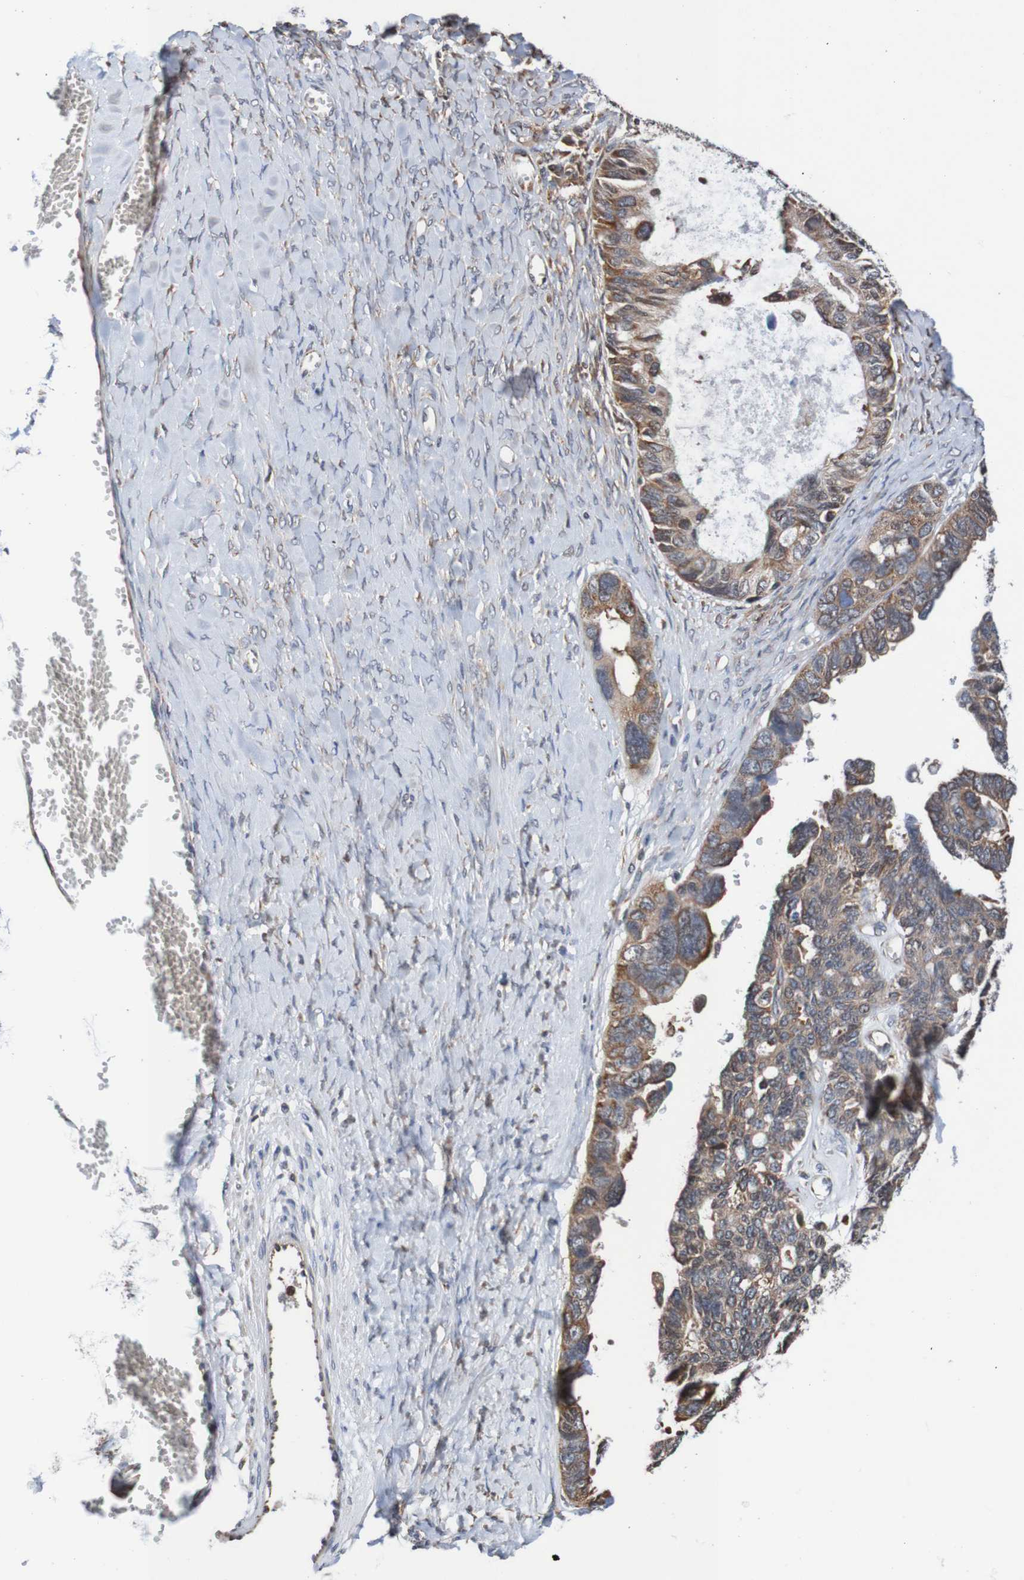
{"staining": {"intensity": "weak", "quantity": "25%-75%", "location": "cytoplasmic/membranous"}, "tissue": "ovarian cancer", "cell_type": "Tumor cells", "image_type": "cancer", "snomed": [{"axis": "morphology", "description": "Cystadenocarcinoma, serous, NOS"}, {"axis": "topography", "description": "Ovary"}], "caption": "Protein staining shows weak cytoplasmic/membranous positivity in about 25%-75% of tumor cells in ovarian serous cystadenocarcinoma. (brown staining indicates protein expression, while blue staining denotes nuclei).", "gene": "AXIN1", "patient": {"sex": "female", "age": 79}}